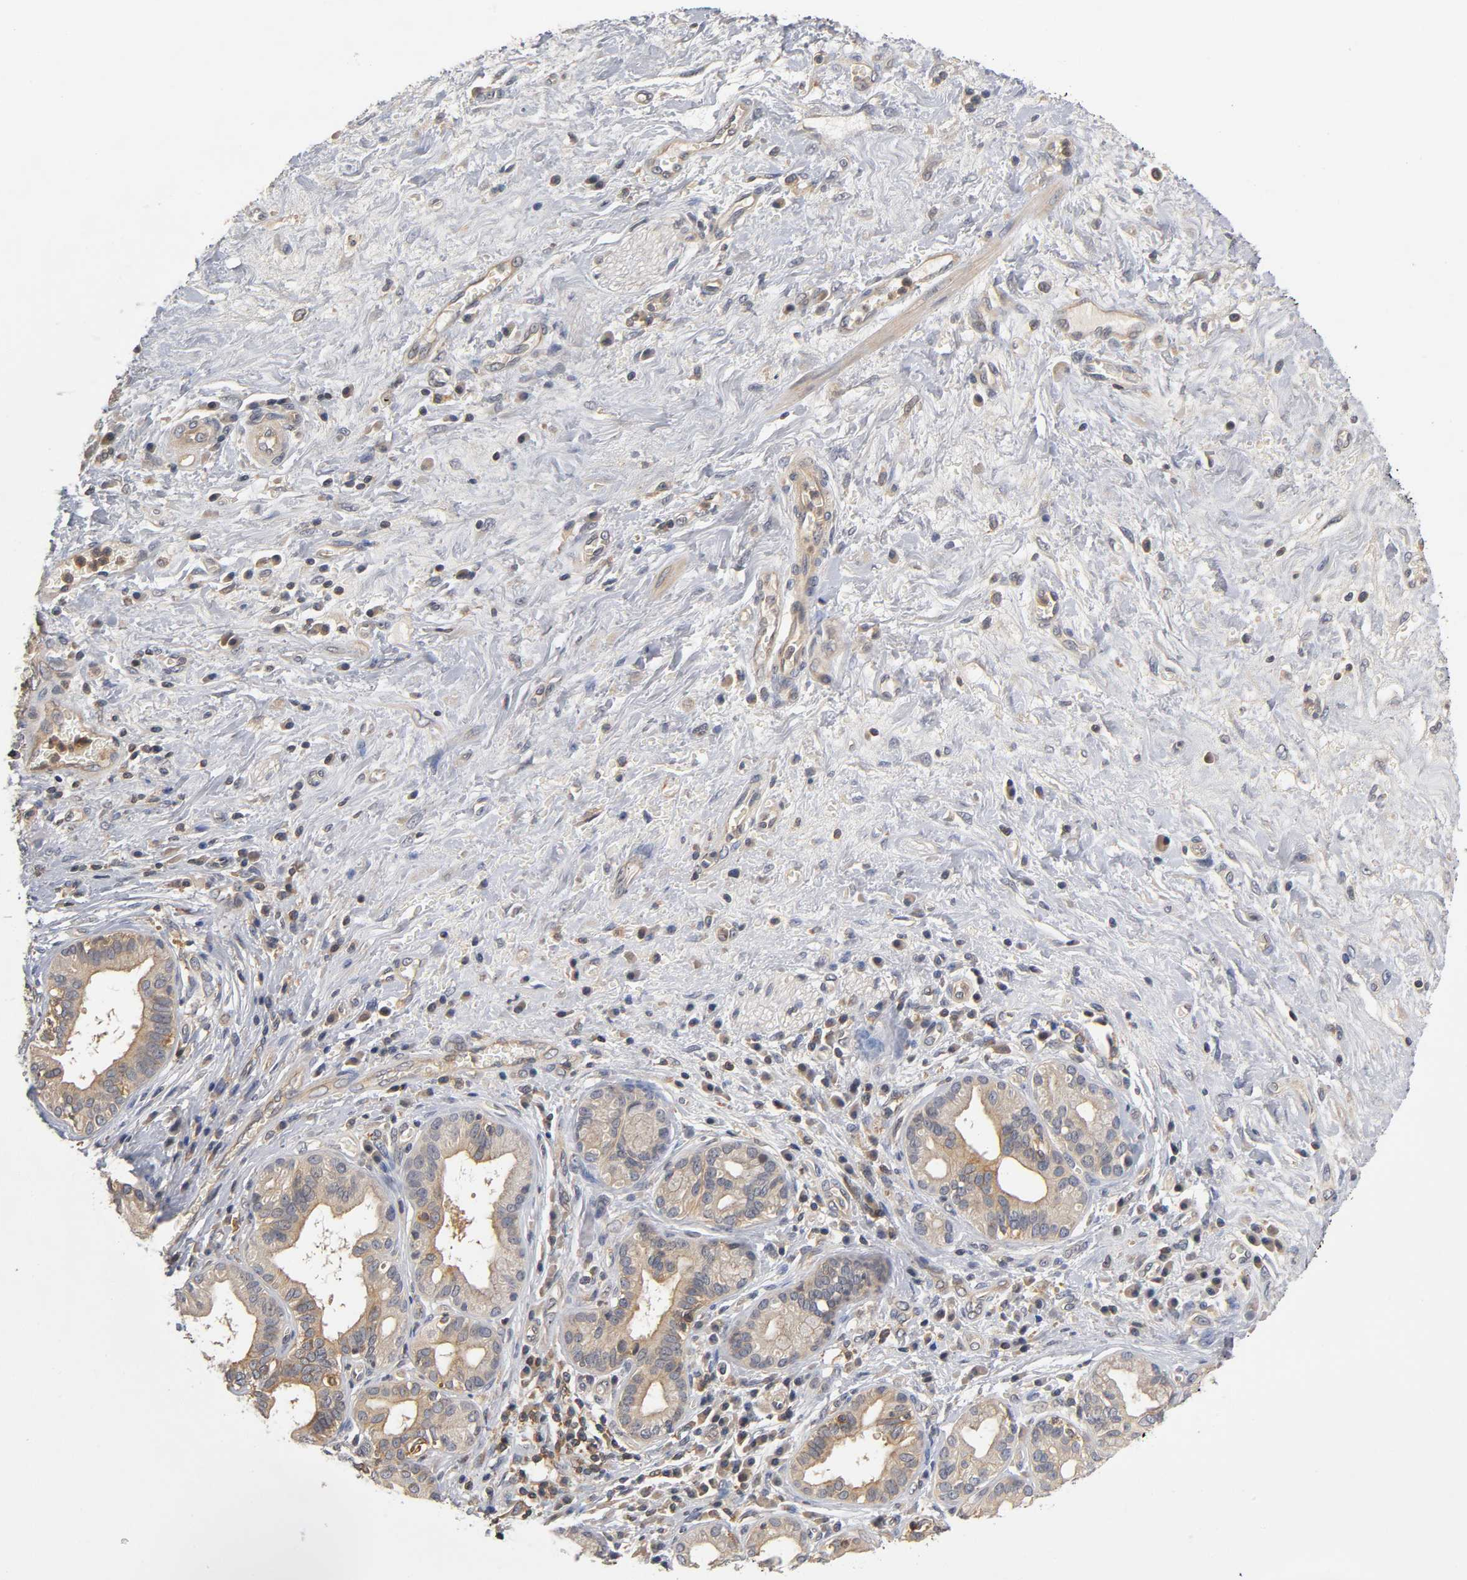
{"staining": {"intensity": "moderate", "quantity": ">75%", "location": "cytoplasmic/membranous"}, "tissue": "pancreatic cancer", "cell_type": "Tumor cells", "image_type": "cancer", "snomed": [{"axis": "morphology", "description": "Adenocarcinoma, NOS"}, {"axis": "topography", "description": "Pancreas"}], "caption": "Pancreatic cancer (adenocarcinoma) tissue reveals moderate cytoplasmic/membranous expression in approximately >75% of tumor cells", "gene": "ACTR2", "patient": {"sex": "female", "age": 73}}